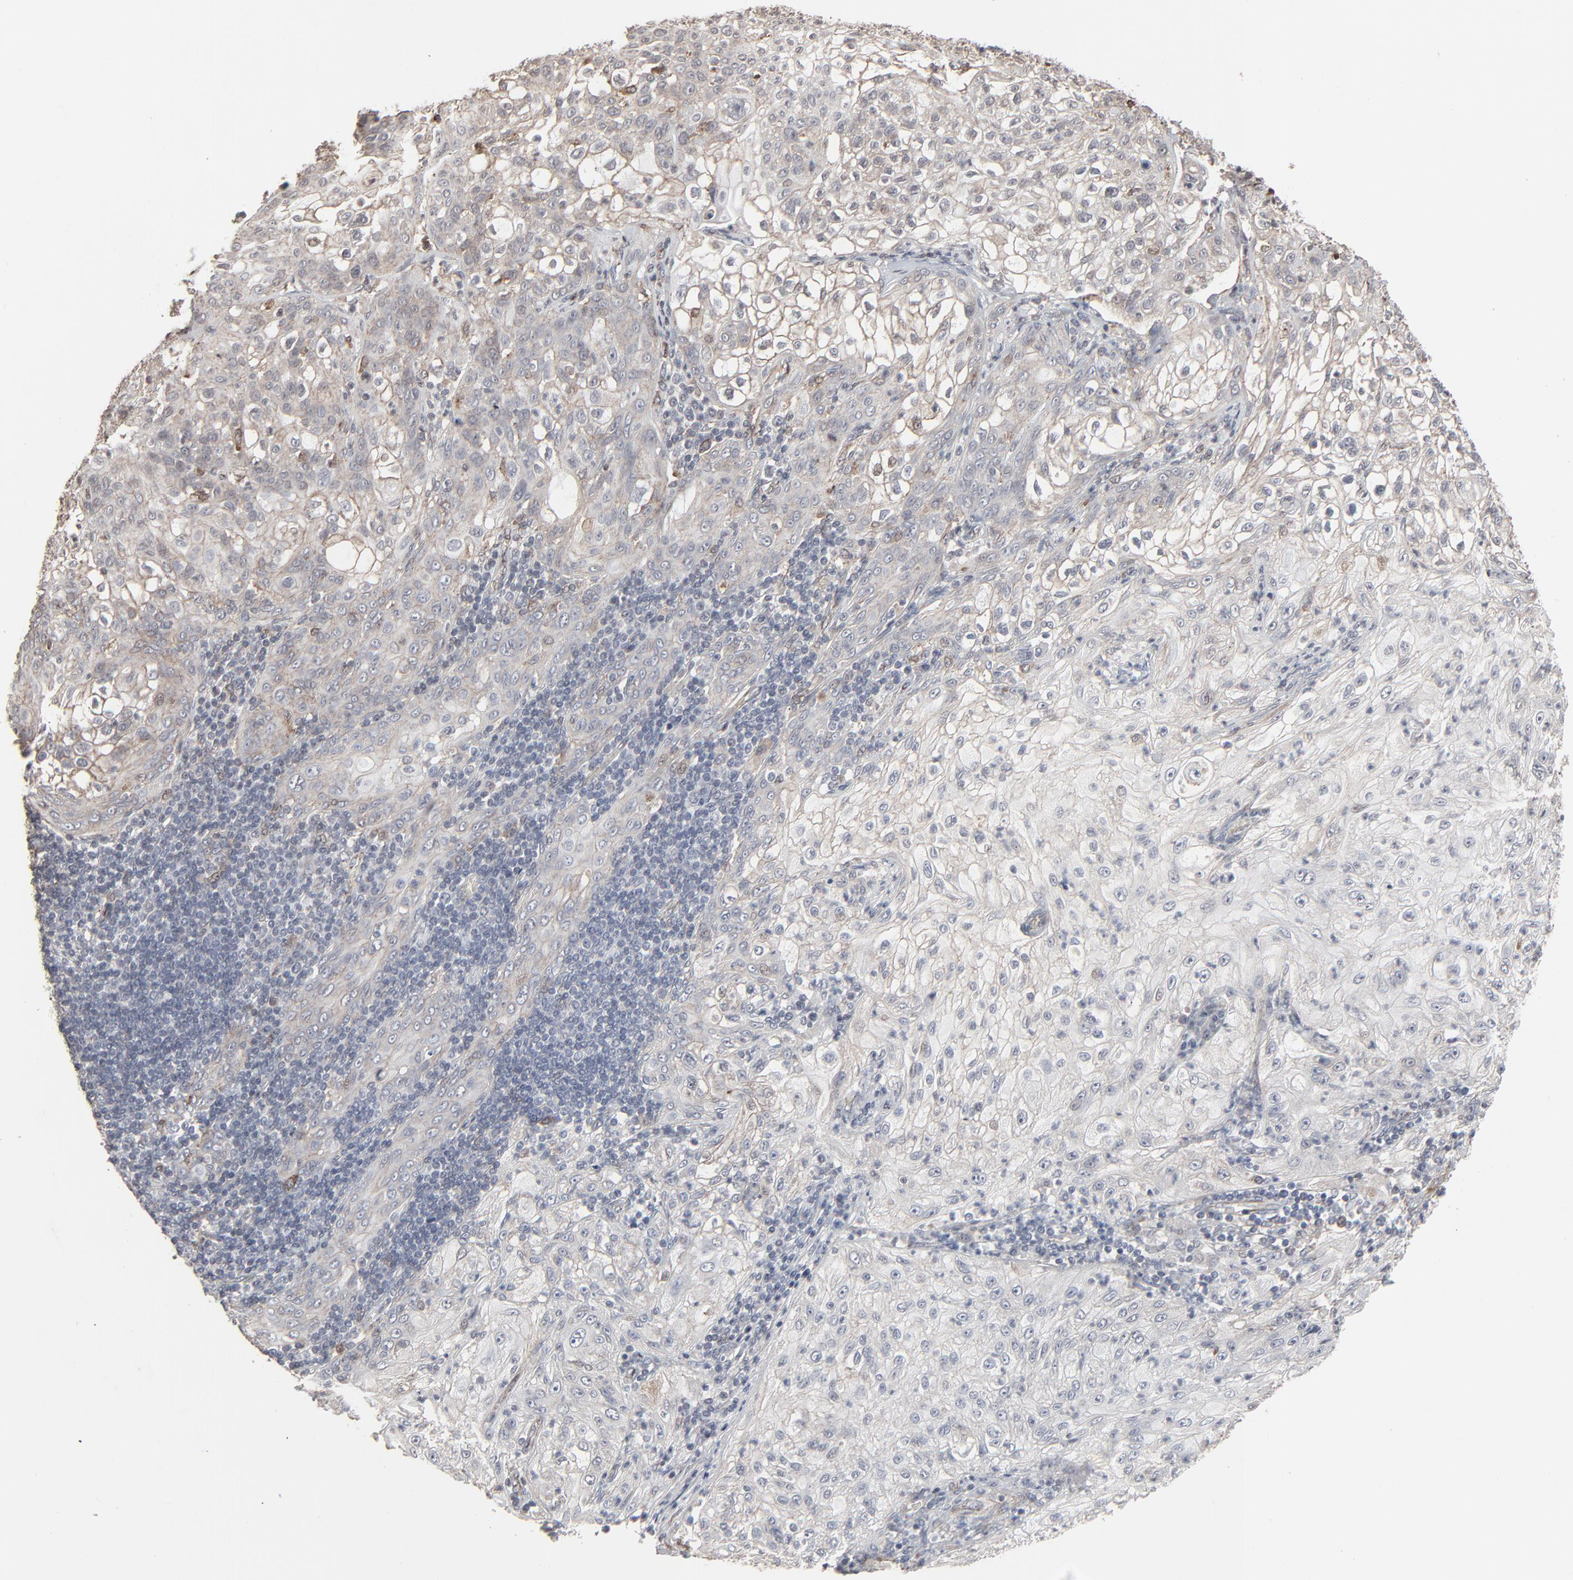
{"staining": {"intensity": "weak", "quantity": "25%-75%", "location": "cytoplasmic/membranous"}, "tissue": "lung cancer", "cell_type": "Tumor cells", "image_type": "cancer", "snomed": [{"axis": "morphology", "description": "Inflammation, NOS"}, {"axis": "morphology", "description": "Squamous cell carcinoma, NOS"}, {"axis": "topography", "description": "Lymph node"}, {"axis": "topography", "description": "Soft tissue"}, {"axis": "topography", "description": "Lung"}], "caption": "Immunohistochemical staining of lung squamous cell carcinoma reveals low levels of weak cytoplasmic/membranous protein positivity in about 25%-75% of tumor cells. Nuclei are stained in blue.", "gene": "CTNND1", "patient": {"sex": "male", "age": 66}}